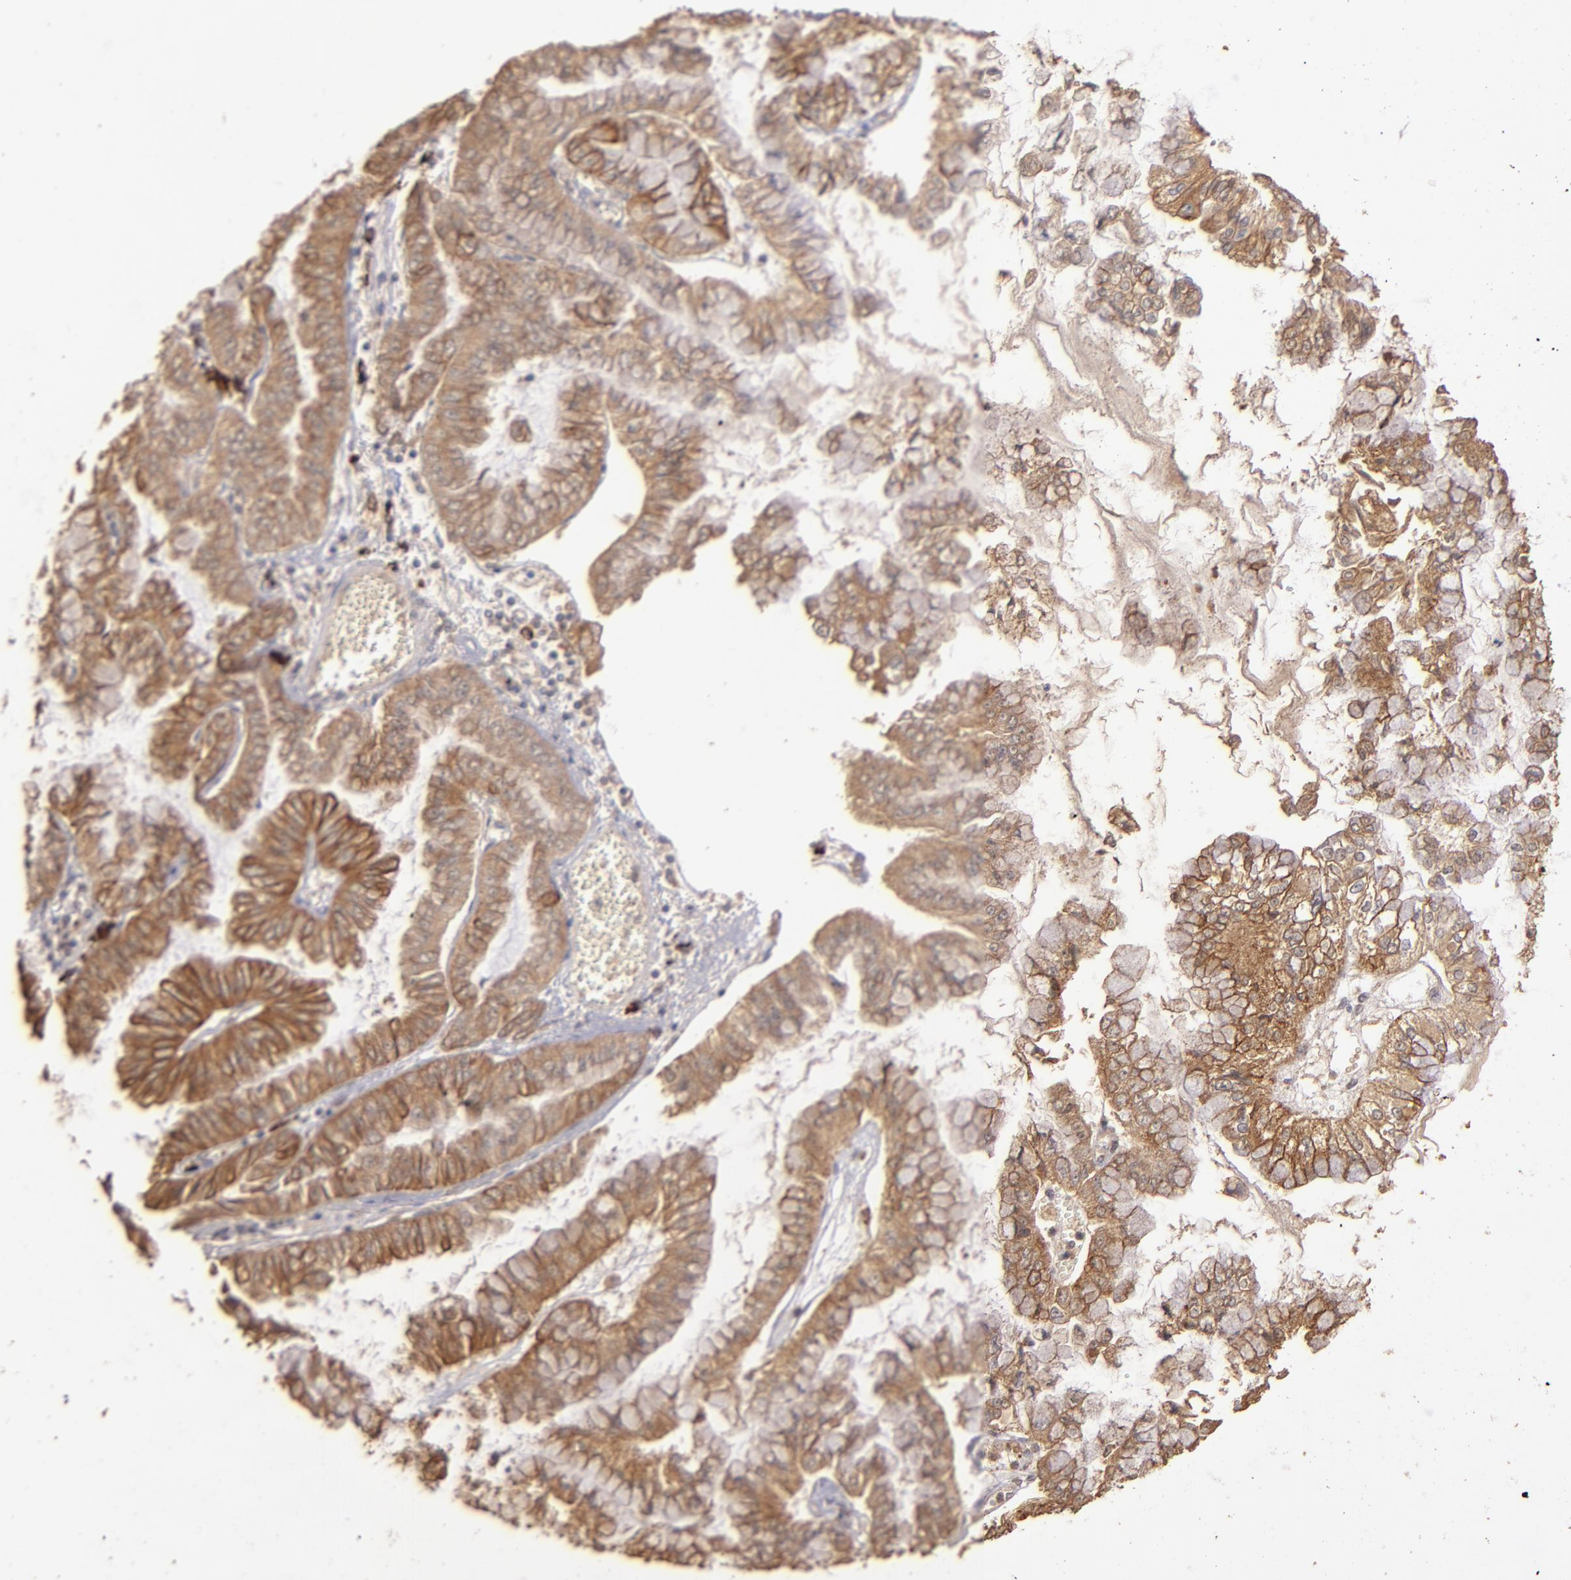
{"staining": {"intensity": "moderate", "quantity": ">75%", "location": "cytoplasmic/membranous"}, "tissue": "liver cancer", "cell_type": "Tumor cells", "image_type": "cancer", "snomed": [{"axis": "morphology", "description": "Cholangiocarcinoma"}, {"axis": "topography", "description": "Liver"}], "caption": "Liver cholangiocarcinoma stained for a protein (brown) reveals moderate cytoplasmic/membranous positive staining in about >75% of tumor cells.", "gene": "SRRD", "patient": {"sex": "female", "age": 79}}